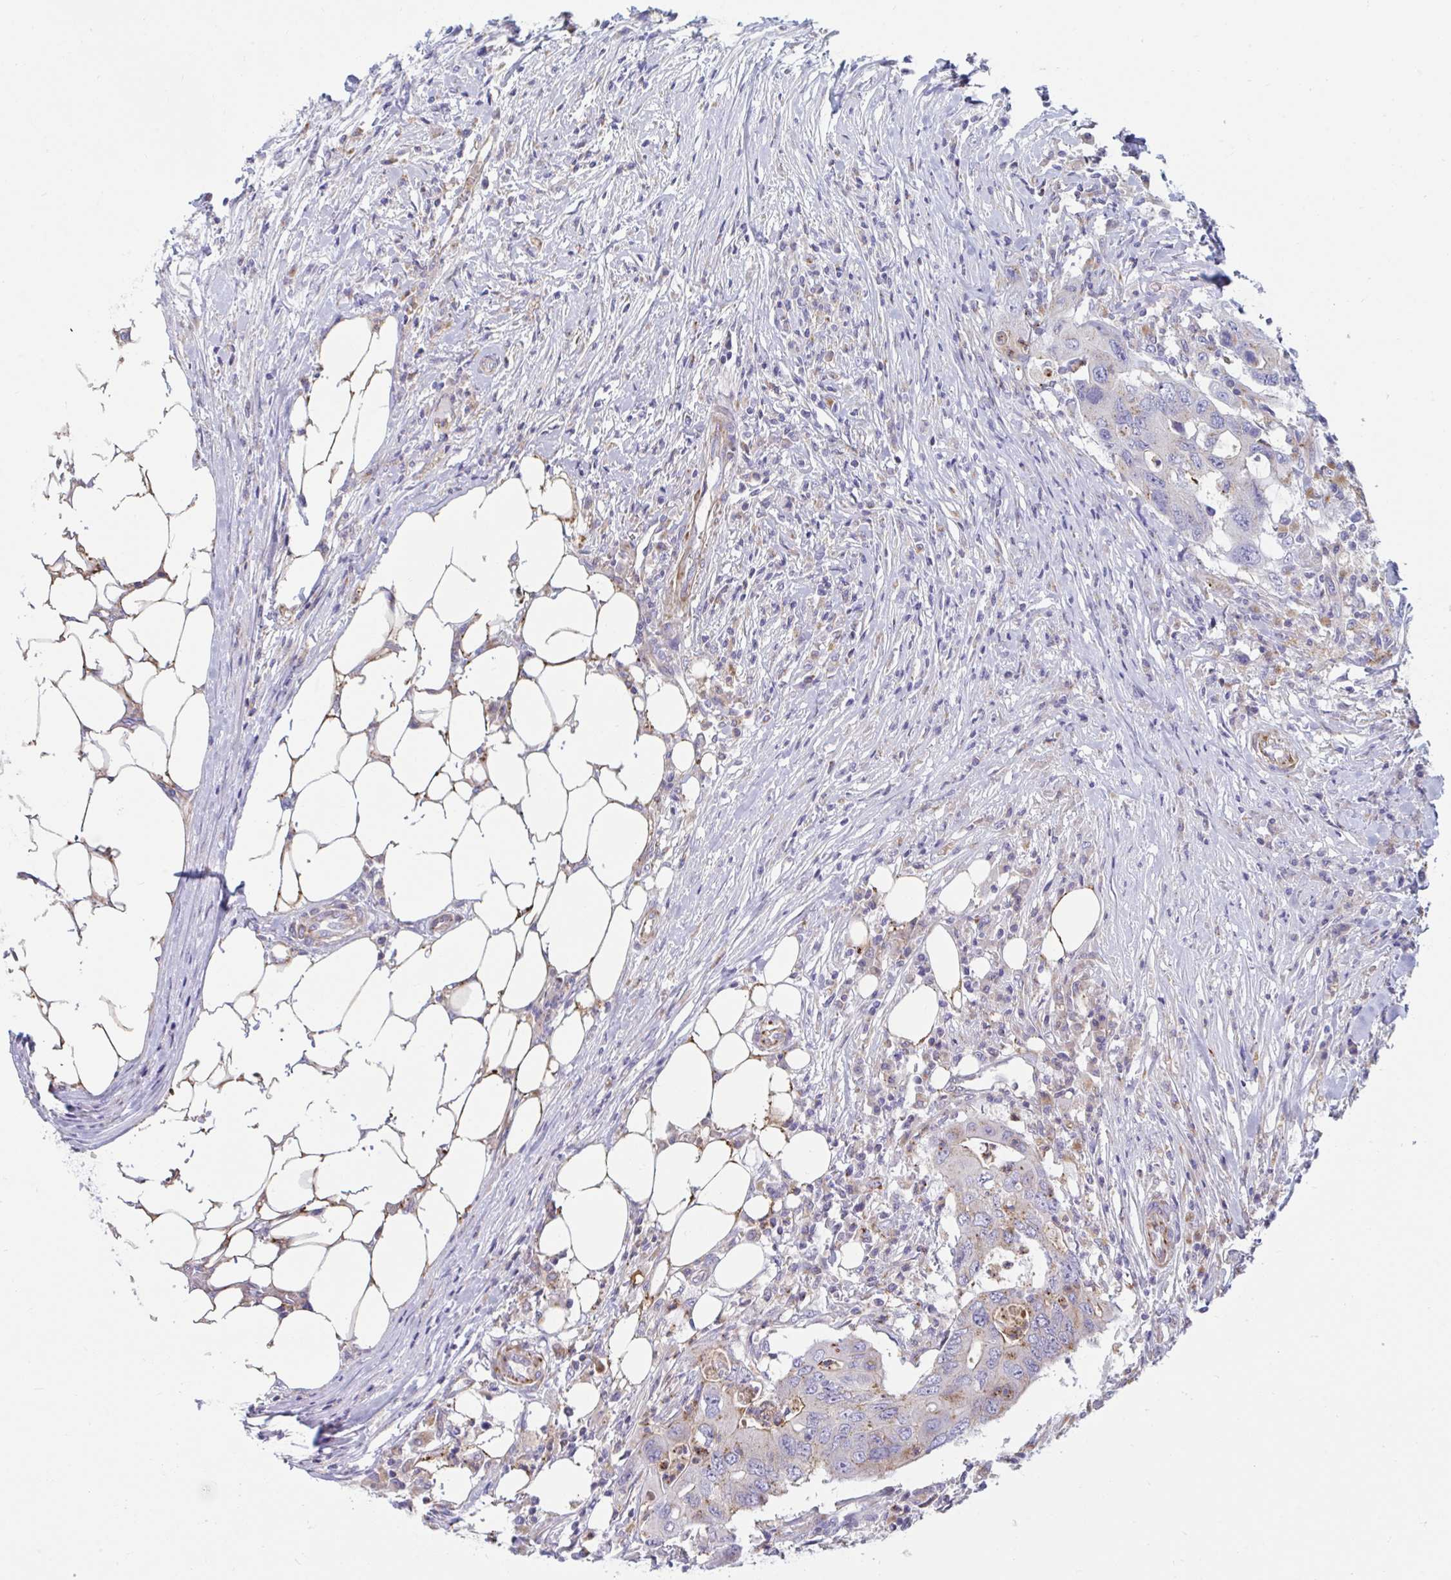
{"staining": {"intensity": "weak", "quantity": "25%-75%", "location": "cytoplasmic/membranous"}, "tissue": "colorectal cancer", "cell_type": "Tumor cells", "image_type": "cancer", "snomed": [{"axis": "morphology", "description": "Adenocarcinoma, NOS"}, {"axis": "topography", "description": "Colon"}], "caption": "Protein expression analysis of human colorectal cancer reveals weak cytoplasmic/membranous staining in about 25%-75% of tumor cells.", "gene": "SLC9A6", "patient": {"sex": "male", "age": 71}}